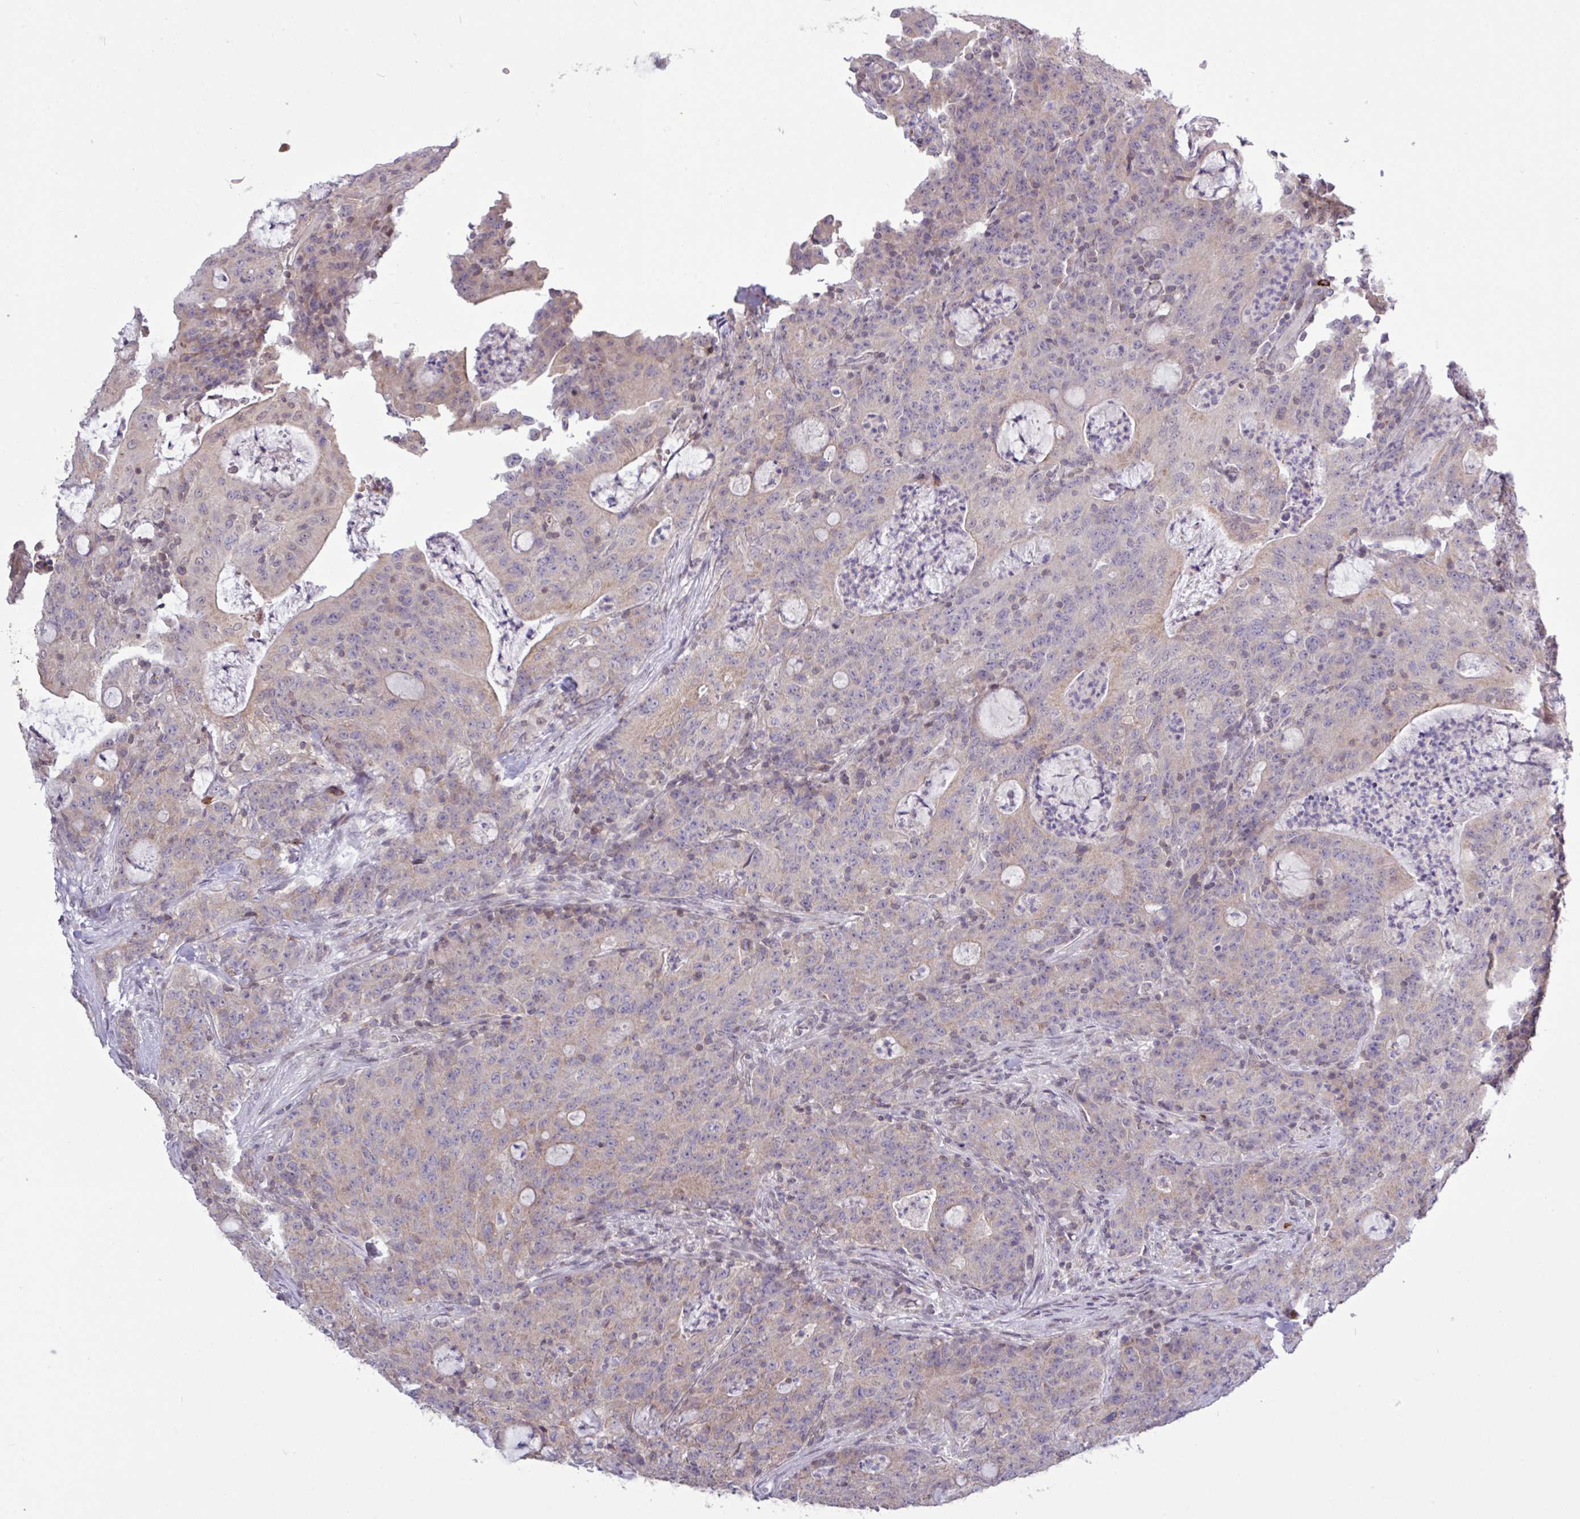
{"staining": {"intensity": "weak", "quantity": "<25%", "location": "cytoplasmic/membranous"}, "tissue": "colorectal cancer", "cell_type": "Tumor cells", "image_type": "cancer", "snomed": [{"axis": "morphology", "description": "Adenocarcinoma, NOS"}, {"axis": "topography", "description": "Colon"}], "caption": "Immunohistochemical staining of adenocarcinoma (colorectal) shows no significant expression in tumor cells. The staining is performed using DAB brown chromogen with nuclei counter-stained in using hematoxylin.", "gene": "RTL3", "patient": {"sex": "male", "age": 83}}